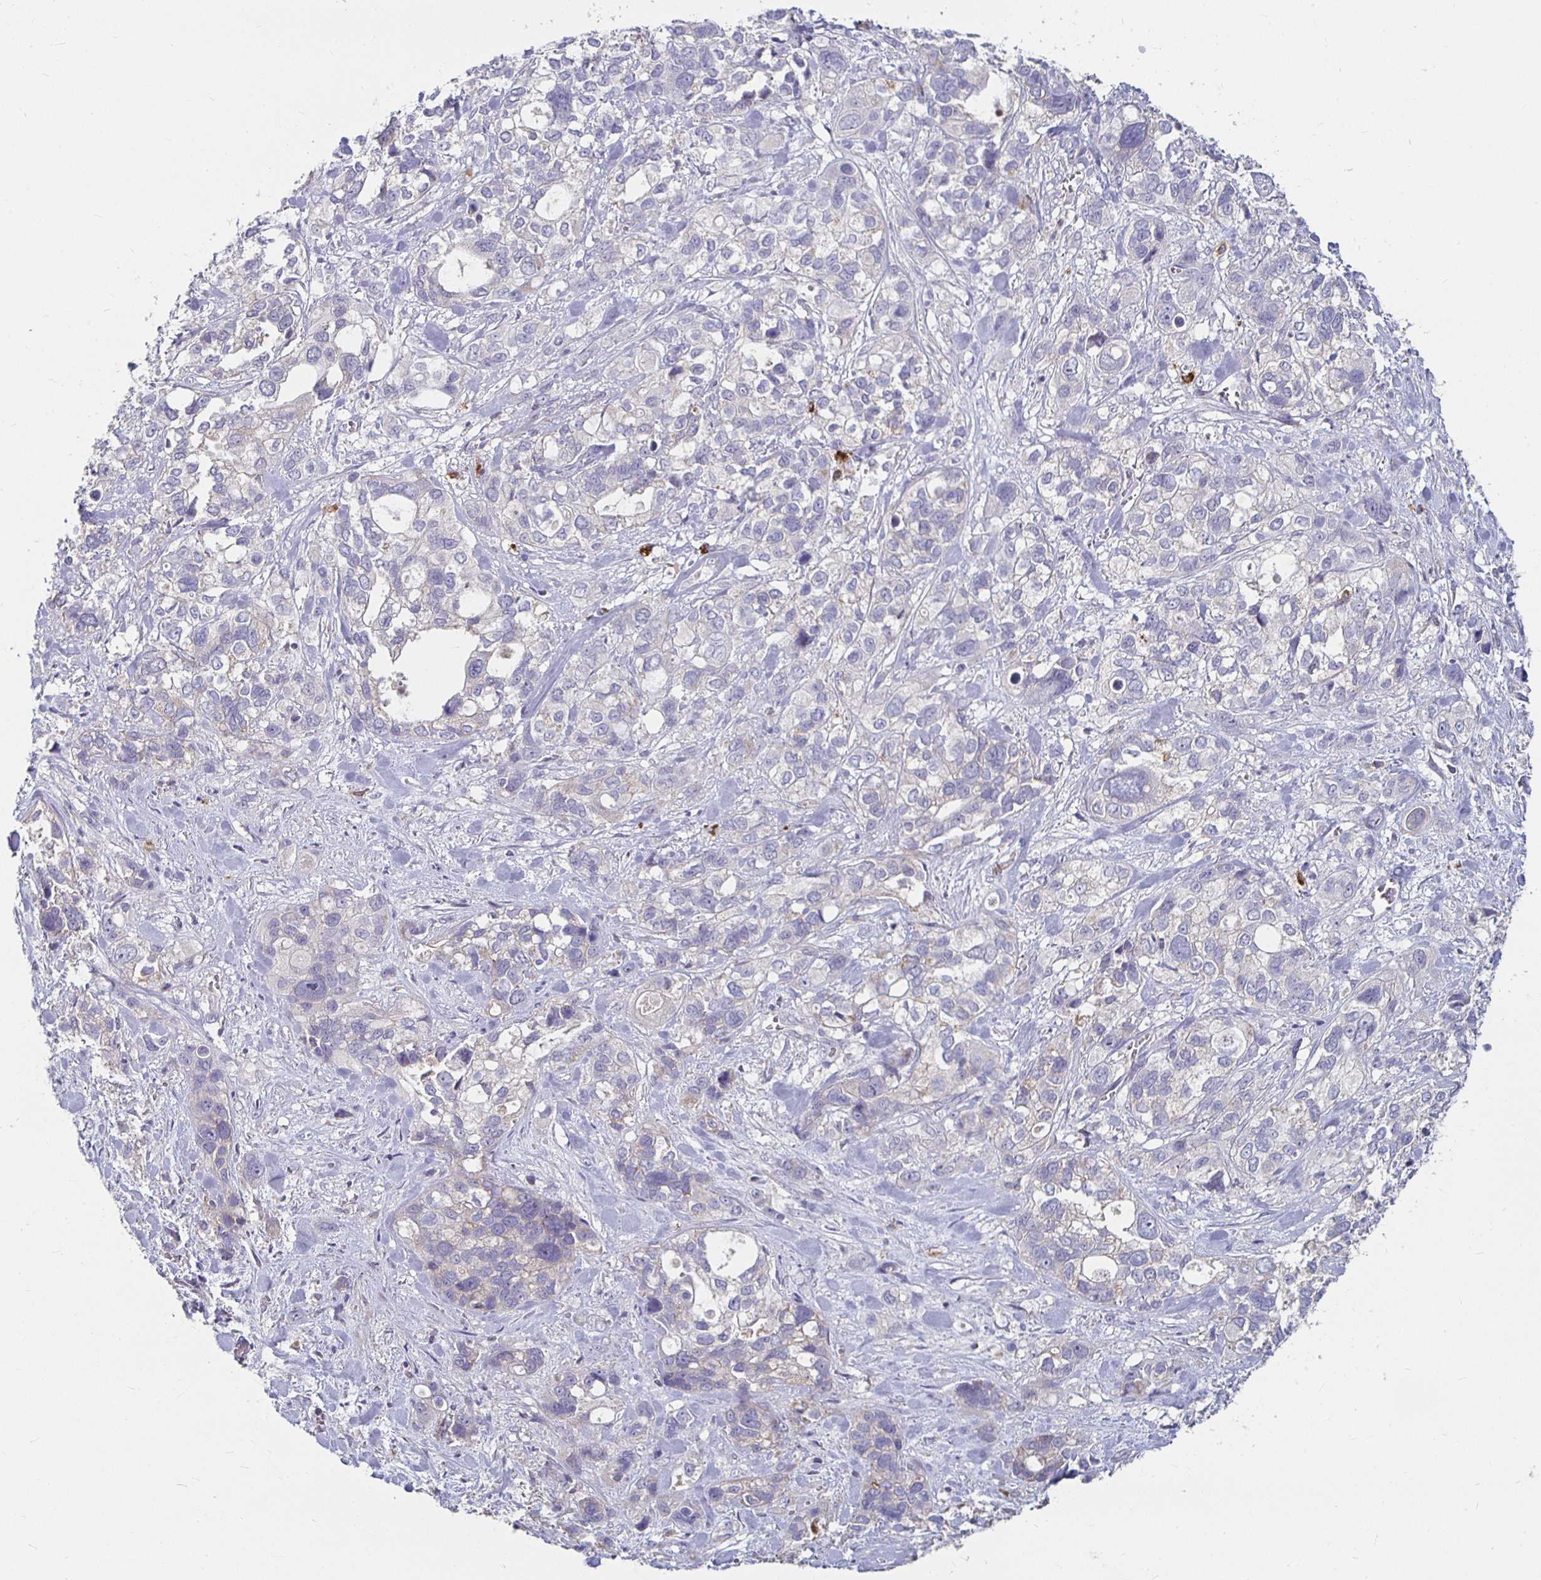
{"staining": {"intensity": "negative", "quantity": "none", "location": "none"}, "tissue": "stomach cancer", "cell_type": "Tumor cells", "image_type": "cancer", "snomed": [{"axis": "morphology", "description": "Adenocarcinoma, NOS"}, {"axis": "topography", "description": "Stomach, upper"}], "caption": "This is an immunohistochemistry (IHC) image of human stomach cancer (adenocarcinoma). There is no expression in tumor cells.", "gene": "RNF144B", "patient": {"sex": "female", "age": 81}}